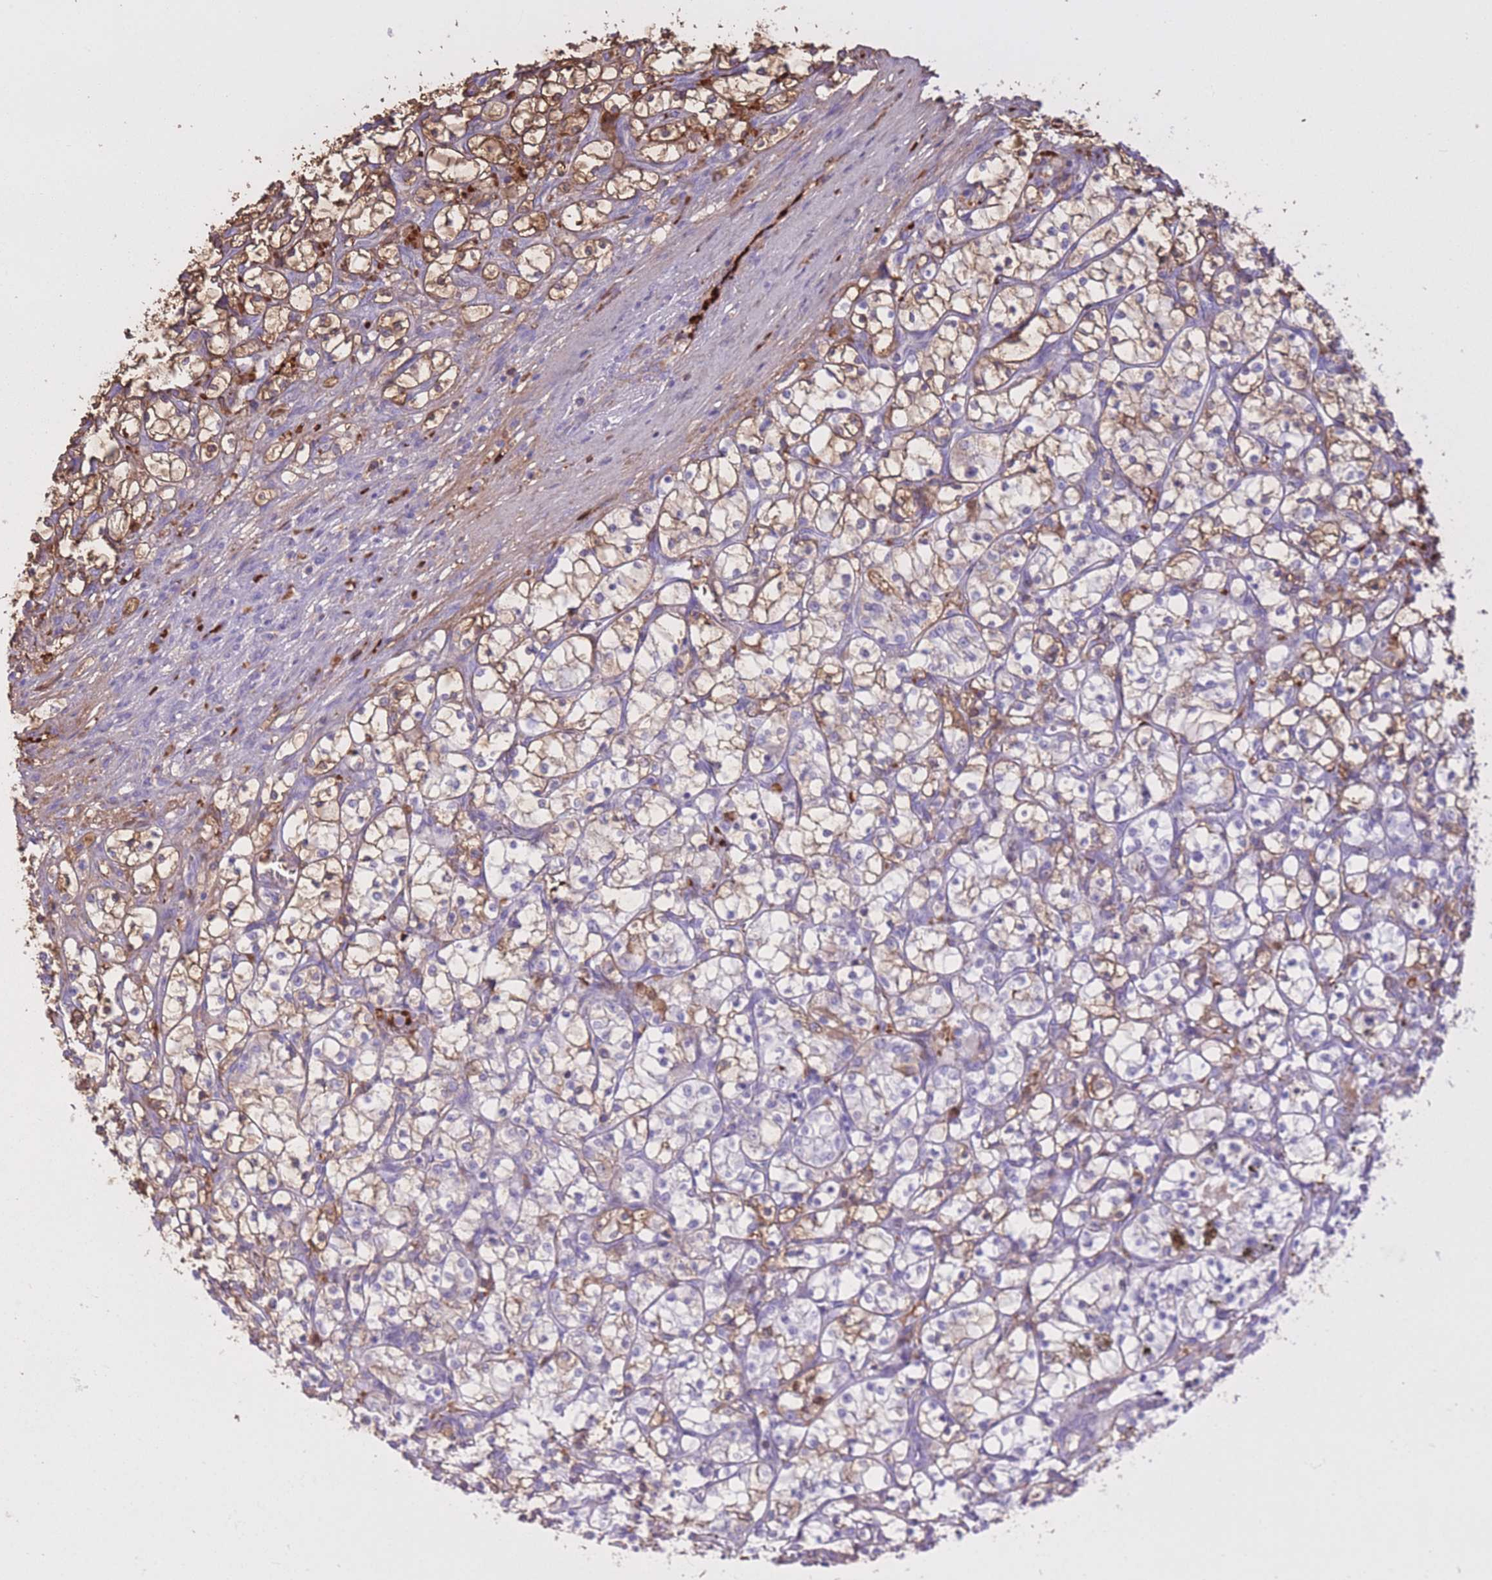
{"staining": {"intensity": "strong", "quantity": "<25%", "location": "cytoplasmic/membranous,nuclear"}, "tissue": "renal cancer", "cell_type": "Tumor cells", "image_type": "cancer", "snomed": [{"axis": "morphology", "description": "Adenocarcinoma, NOS"}, {"axis": "topography", "description": "Kidney"}], "caption": "Immunohistochemistry (DAB (3,3'-diaminobenzidine)) staining of renal cancer reveals strong cytoplasmic/membranous and nuclear protein expression in approximately <25% of tumor cells. The protein of interest is stained brown, and the nuclei are stained in blue (DAB IHC with brightfield microscopy, high magnification).", "gene": "AP3S2", "patient": {"sex": "female", "age": 69}}